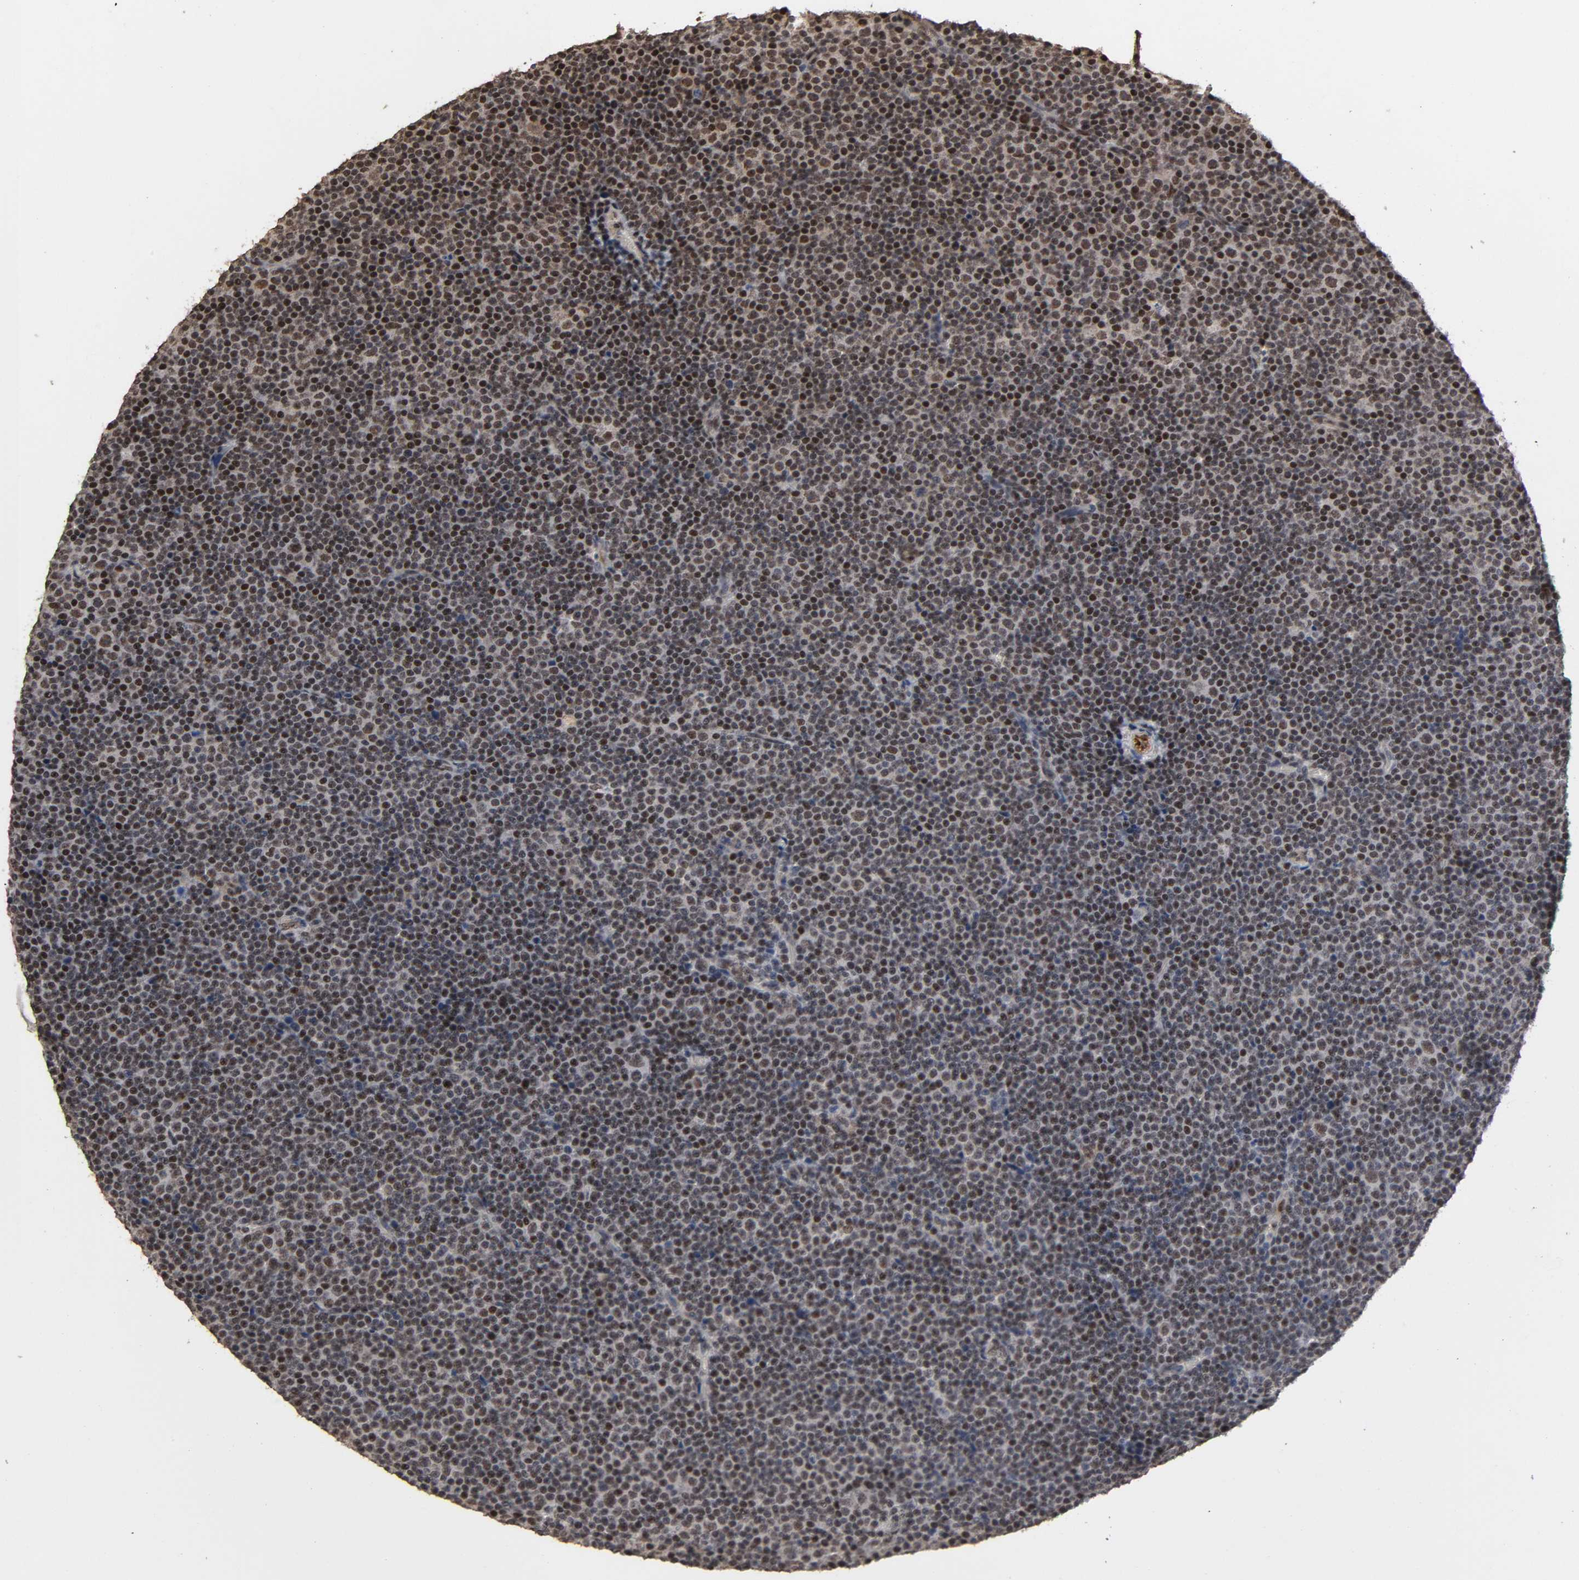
{"staining": {"intensity": "moderate", "quantity": "25%-75%", "location": "cytoplasmic/membranous,nuclear"}, "tissue": "lymphoma", "cell_type": "Tumor cells", "image_type": "cancer", "snomed": [{"axis": "morphology", "description": "Malignant lymphoma, non-Hodgkin's type, Low grade"}, {"axis": "topography", "description": "Lymph node"}], "caption": "Protein positivity by immunohistochemistry shows moderate cytoplasmic/membranous and nuclear expression in approximately 25%-75% of tumor cells in lymphoma.", "gene": "AHNAK2", "patient": {"sex": "female", "age": 67}}